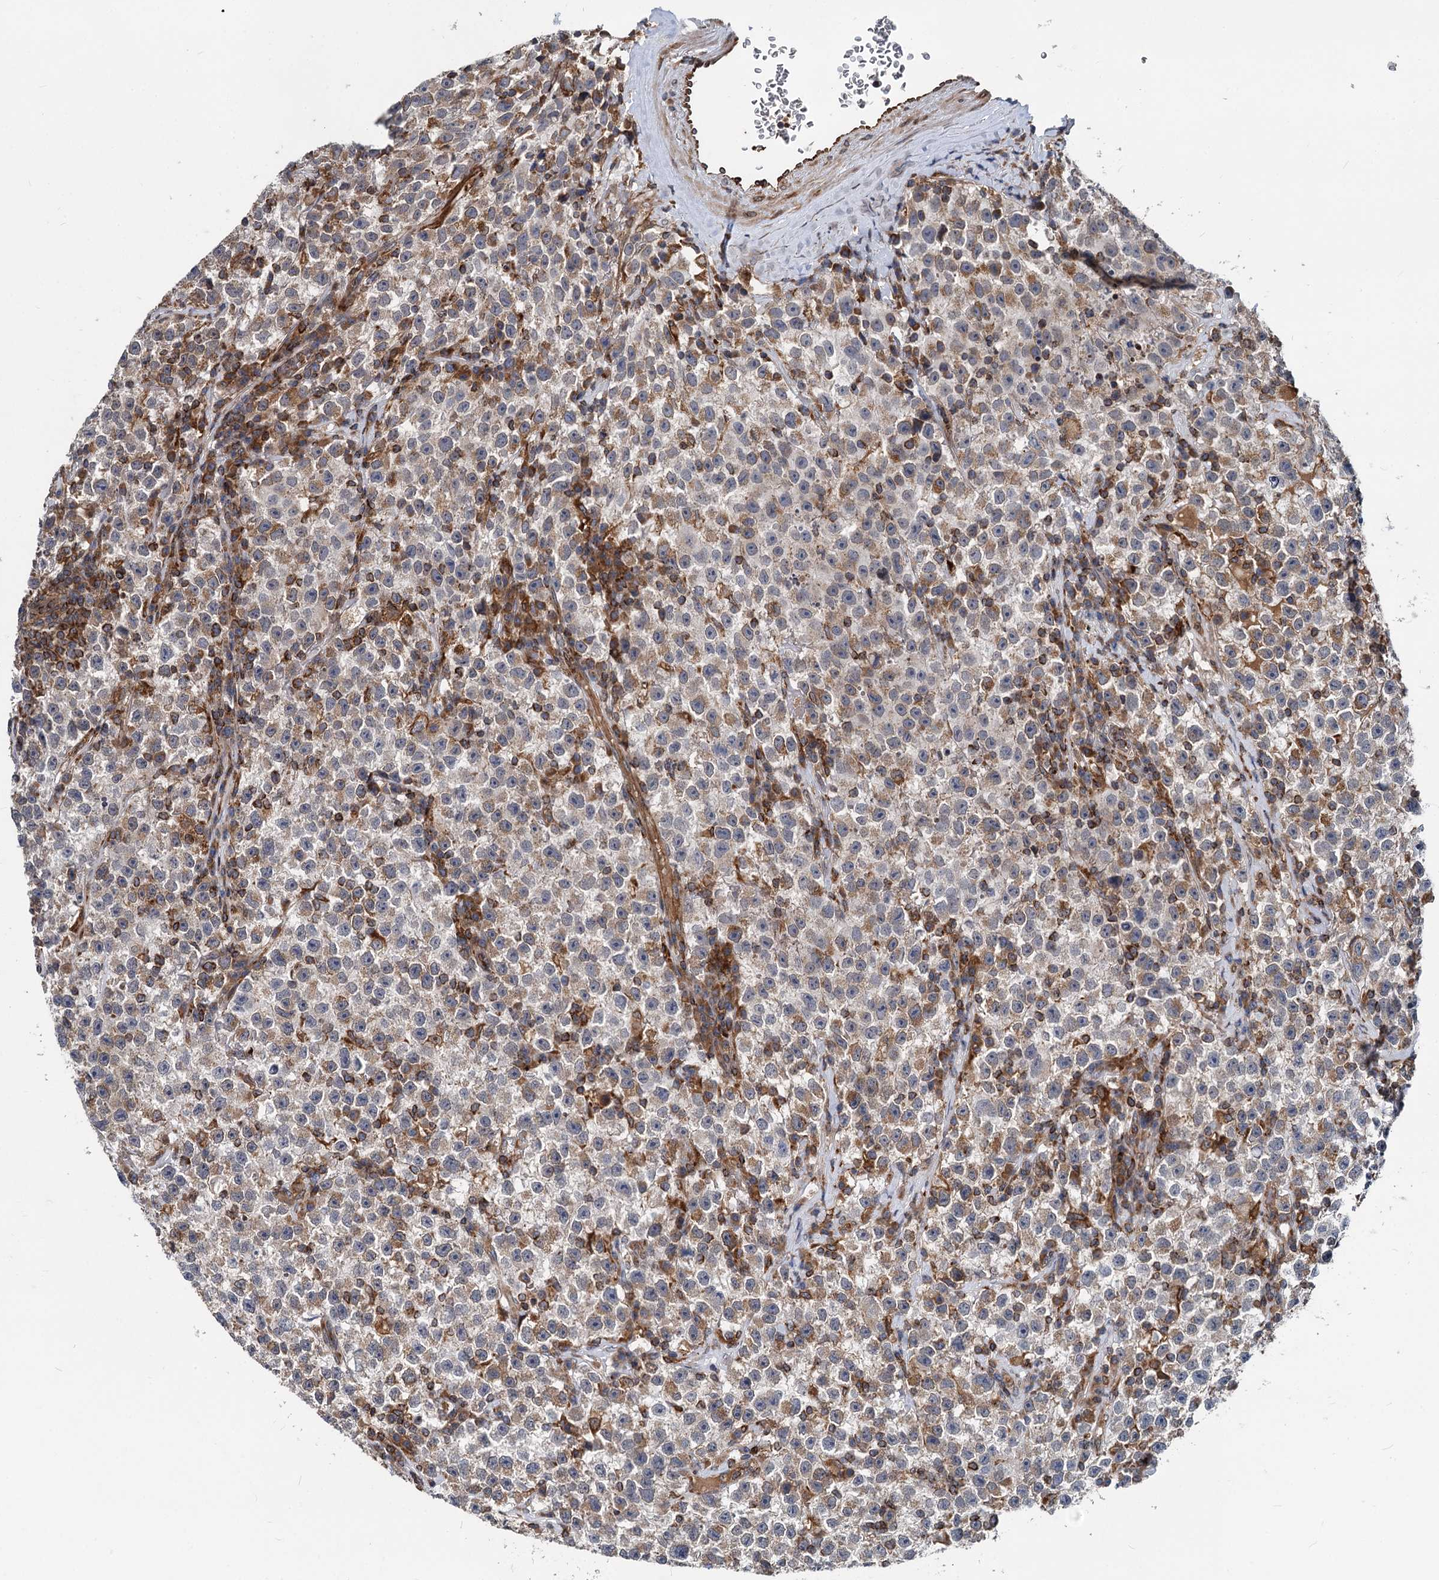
{"staining": {"intensity": "moderate", "quantity": "<25%", "location": "cytoplasmic/membranous"}, "tissue": "testis cancer", "cell_type": "Tumor cells", "image_type": "cancer", "snomed": [{"axis": "morphology", "description": "Seminoma, NOS"}, {"axis": "topography", "description": "Testis"}], "caption": "The histopathology image exhibits staining of testis cancer (seminoma), revealing moderate cytoplasmic/membranous protein staining (brown color) within tumor cells.", "gene": "STIM1", "patient": {"sex": "male", "age": 22}}